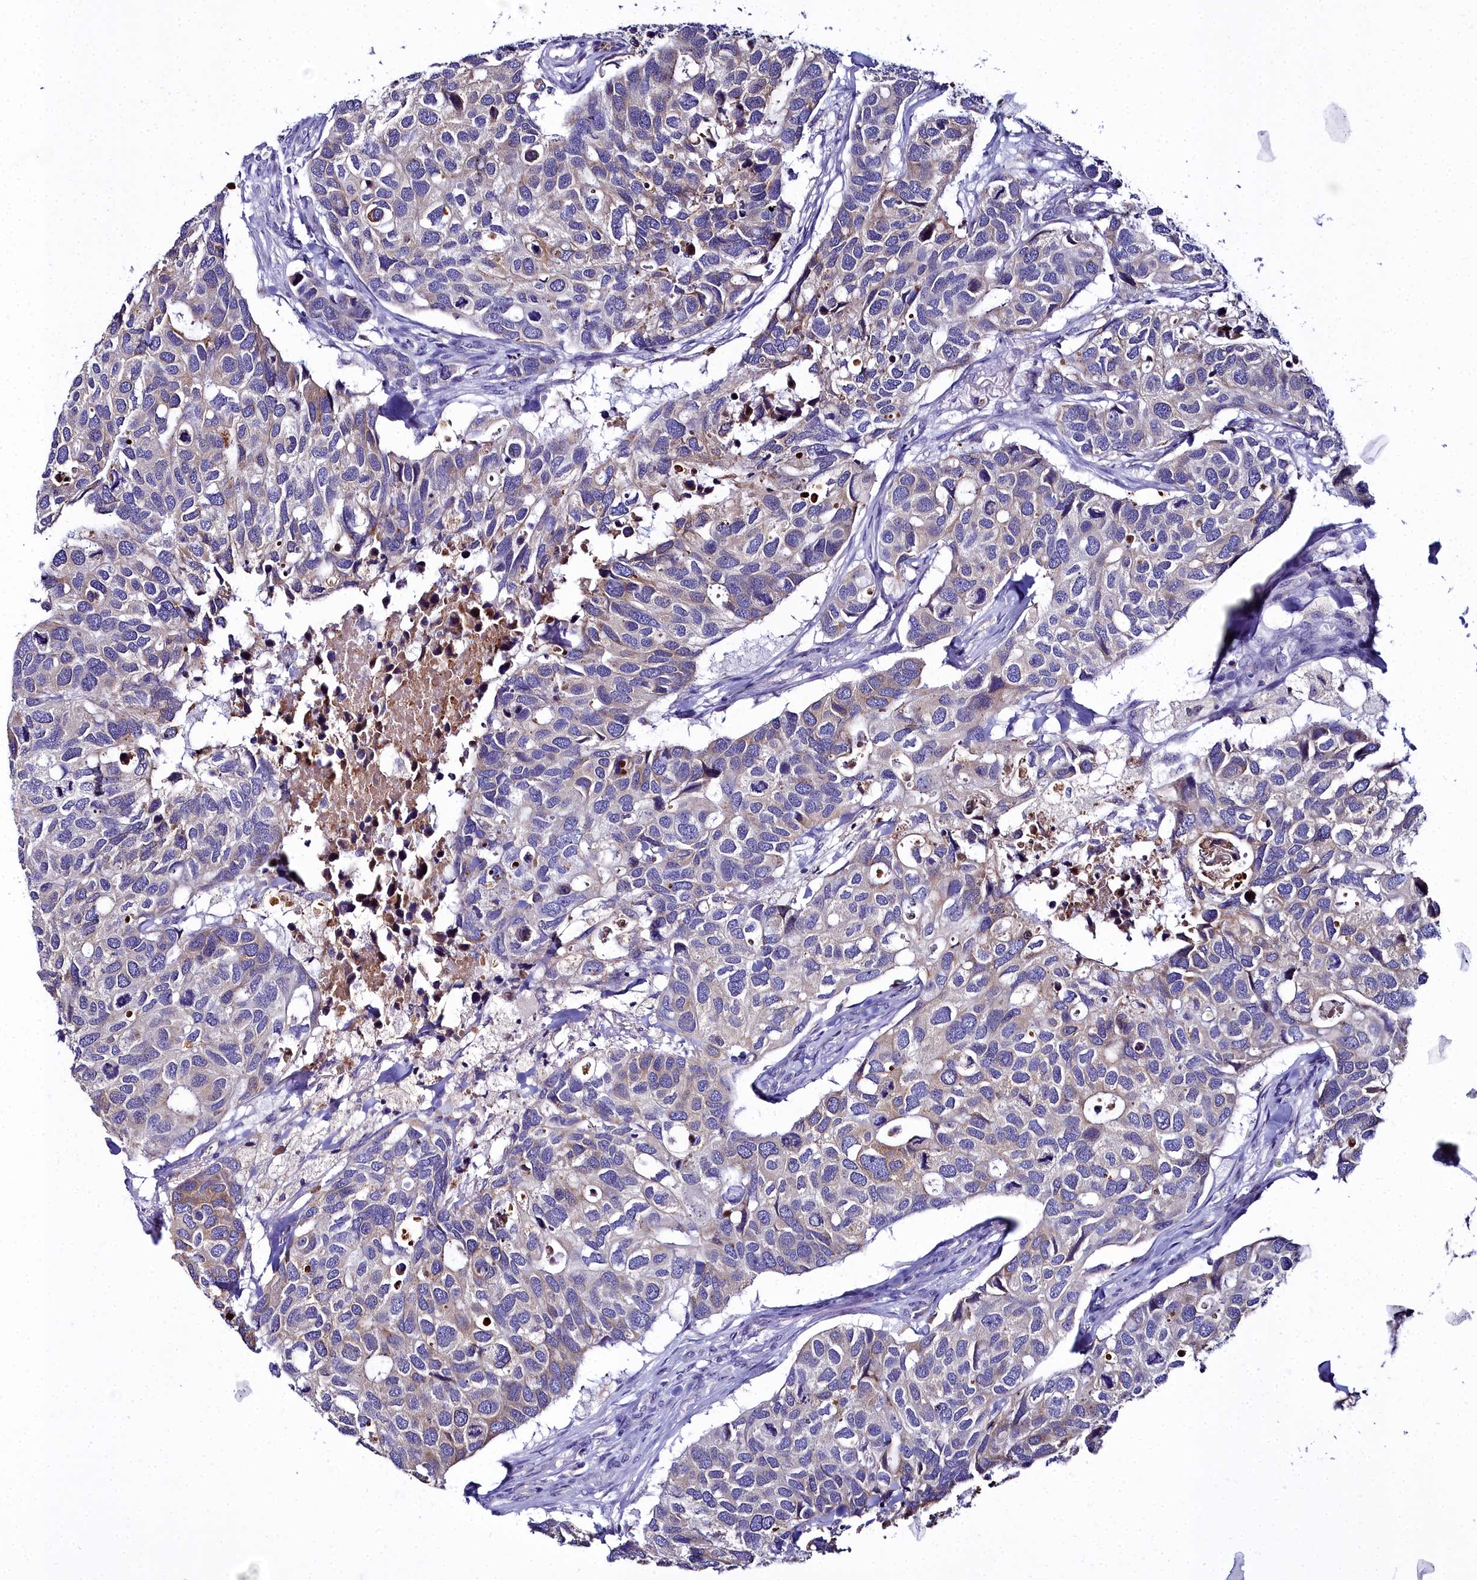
{"staining": {"intensity": "weak", "quantity": "25%-75%", "location": "cytoplasmic/membranous"}, "tissue": "breast cancer", "cell_type": "Tumor cells", "image_type": "cancer", "snomed": [{"axis": "morphology", "description": "Duct carcinoma"}, {"axis": "topography", "description": "Breast"}], "caption": "Immunohistochemical staining of human intraductal carcinoma (breast) demonstrates weak cytoplasmic/membranous protein staining in approximately 25%-75% of tumor cells.", "gene": "ELAPOR2", "patient": {"sex": "female", "age": 83}}